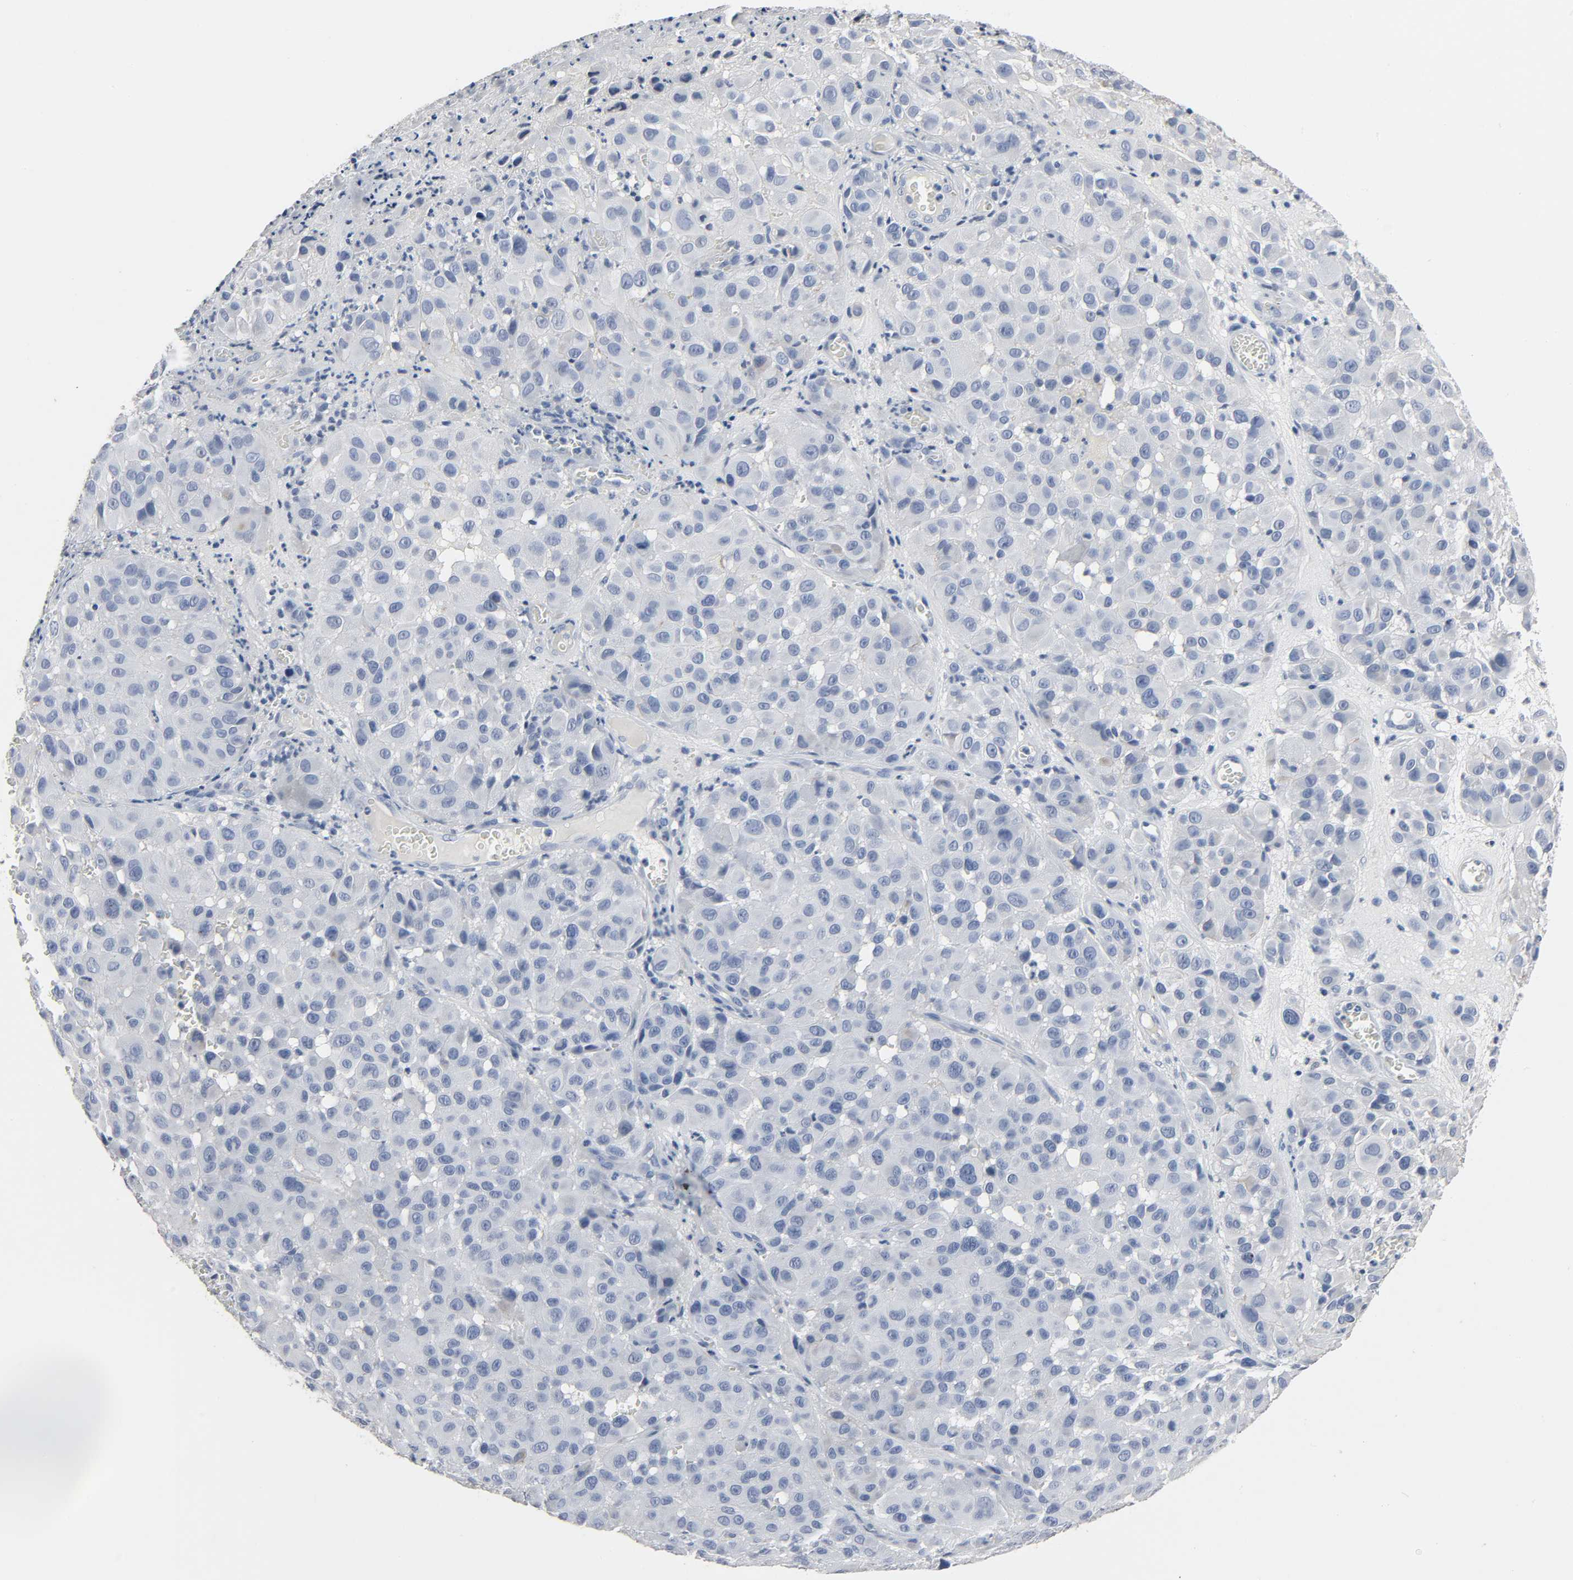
{"staining": {"intensity": "negative", "quantity": "none", "location": "none"}, "tissue": "melanoma", "cell_type": "Tumor cells", "image_type": "cancer", "snomed": [{"axis": "morphology", "description": "Malignant melanoma, NOS"}, {"axis": "topography", "description": "Skin"}], "caption": "High power microscopy micrograph of an immunohistochemistry image of melanoma, revealing no significant expression in tumor cells. (DAB (3,3'-diaminobenzidine) IHC visualized using brightfield microscopy, high magnification).", "gene": "FBLN5", "patient": {"sex": "female", "age": 21}}